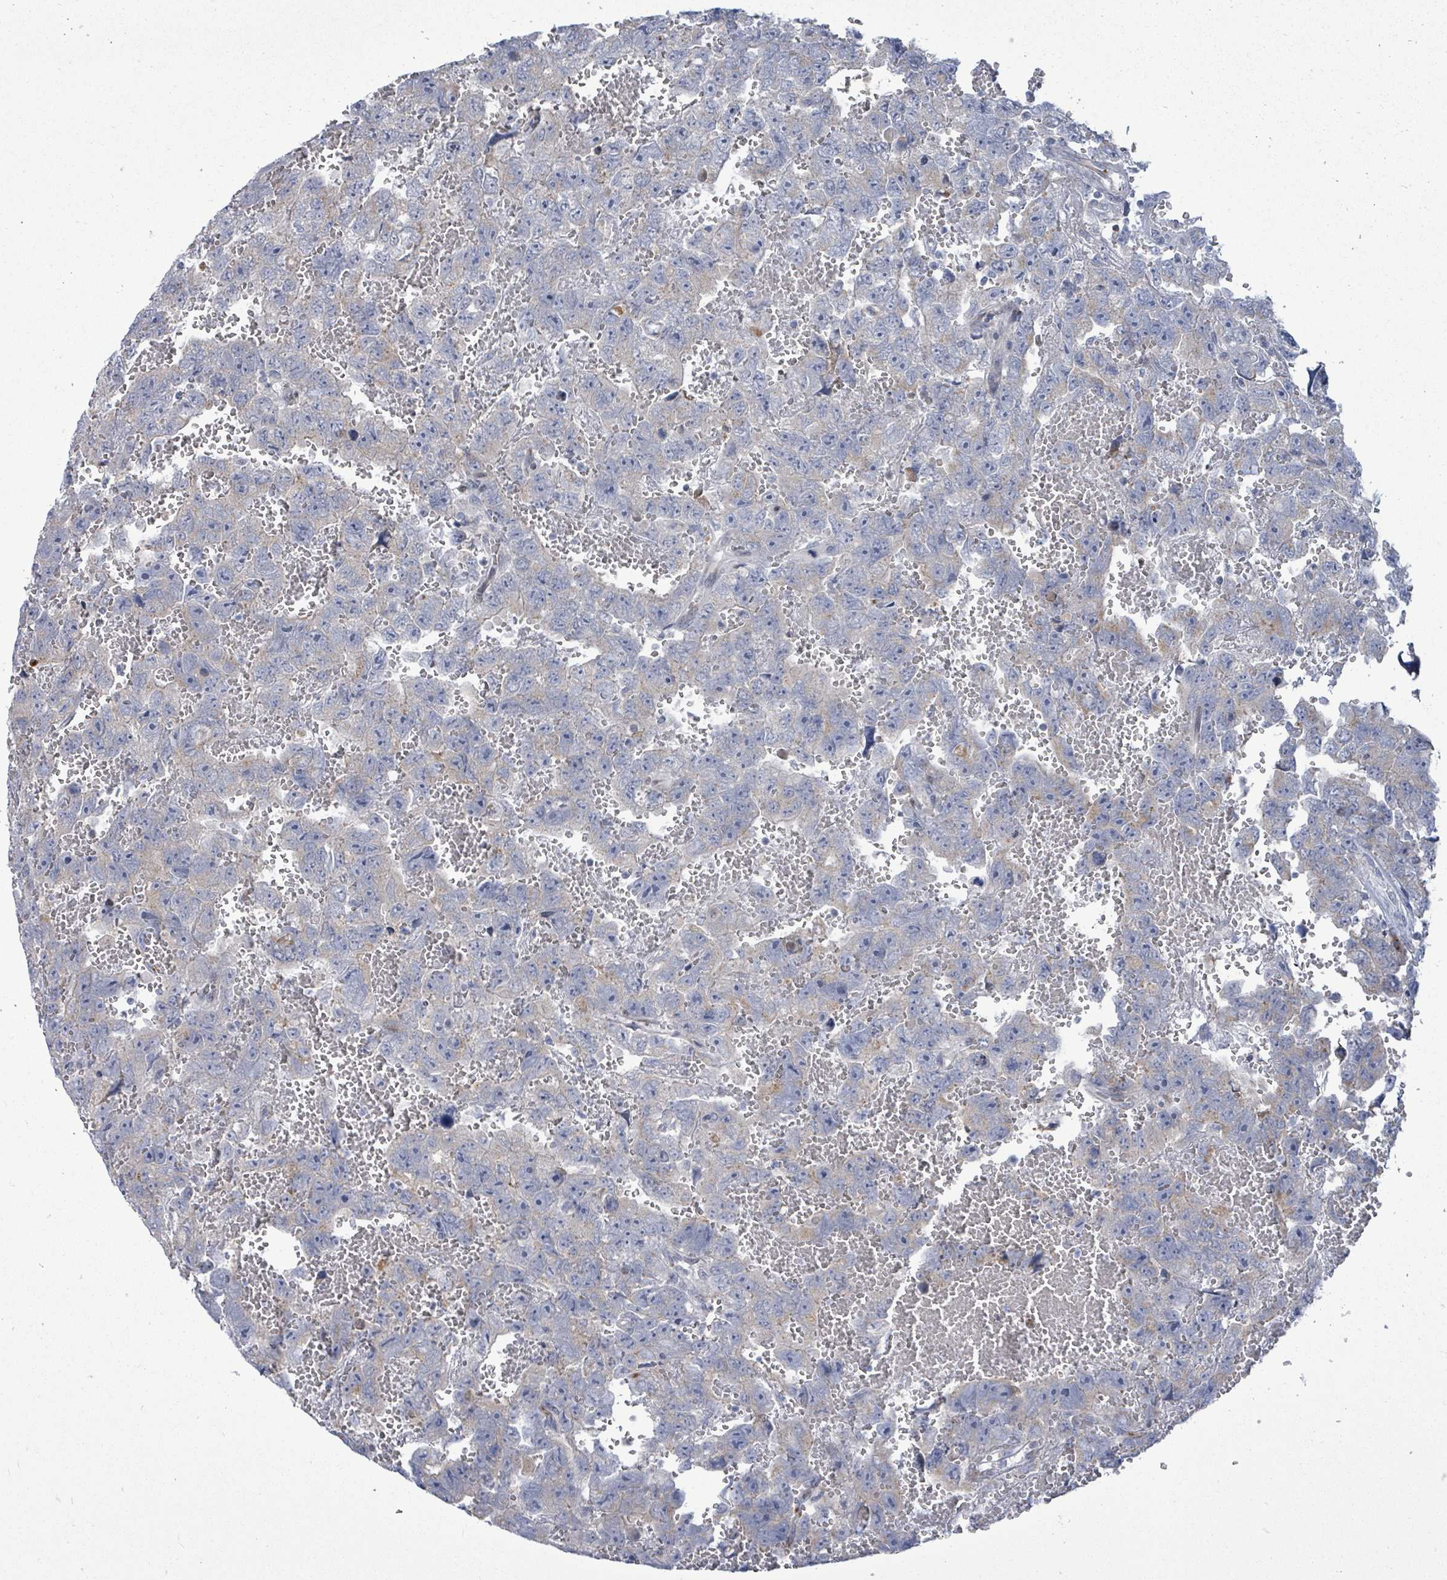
{"staining": {"intensity": "negative", "quantity": "none", "location": "none"}, "tissue": "testis cancer", "cell_type": "Tumor cells", "image_type": "cancer", "snomed": [{"axis": "morphology", "description": "Carcinoma, Embryonal, NOS"}, {"axis": "topography", "description": "Testis"}], "caption": "IHC histopathology image of testis cancer (embryonal carcinoma) stained for a protein (brown), which demonstrates no positivity in tumor cells.", "gene": "ZFPM1", "patient": {"sex": "male", "age": 45}}